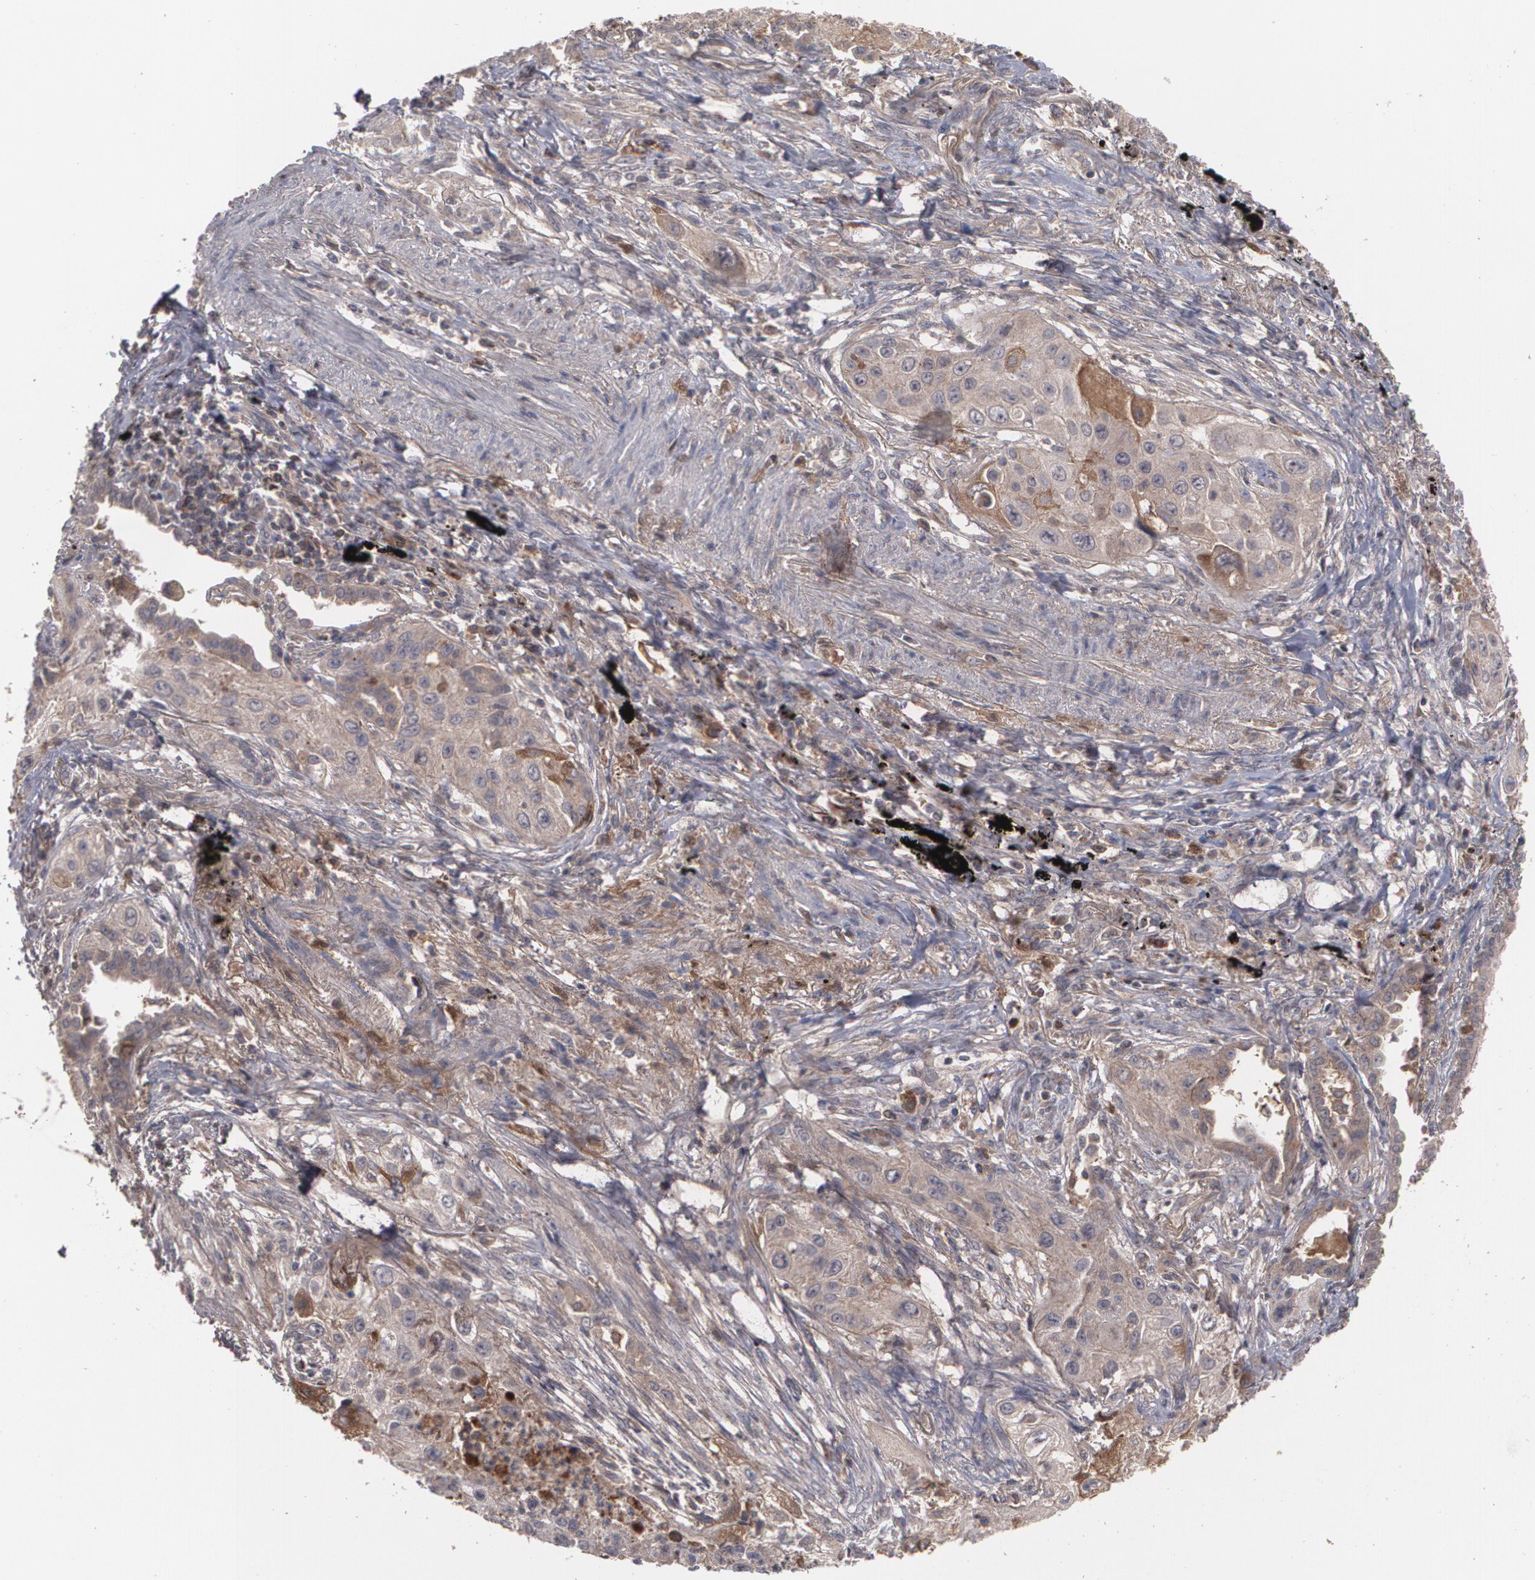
{"staining": {"intensity": "moderate", "quantity": ">75%", "location": "cytoplasmic/membranous"}, "tissue": "lung cancer", "cell_type": "Tumor cells", "image_type": "cancer", "snomed": [{"axis": "morphology", "description": "Squamous cell carcinoma, NOS"}, {"axis": "topography", "description": "Lung"}], "caption": "A photomicrograph of lung squamous cell carcinoma stained for a protein displays moderate cytoplasmic/membranous brown staining in tumor cells. (DAB (3,3'-diaminobenzidine) IHC, brown staining for protein, blue staining for nuclei).", "gene": "ARF6", "patient": {"sex": "male", "age": 71}}